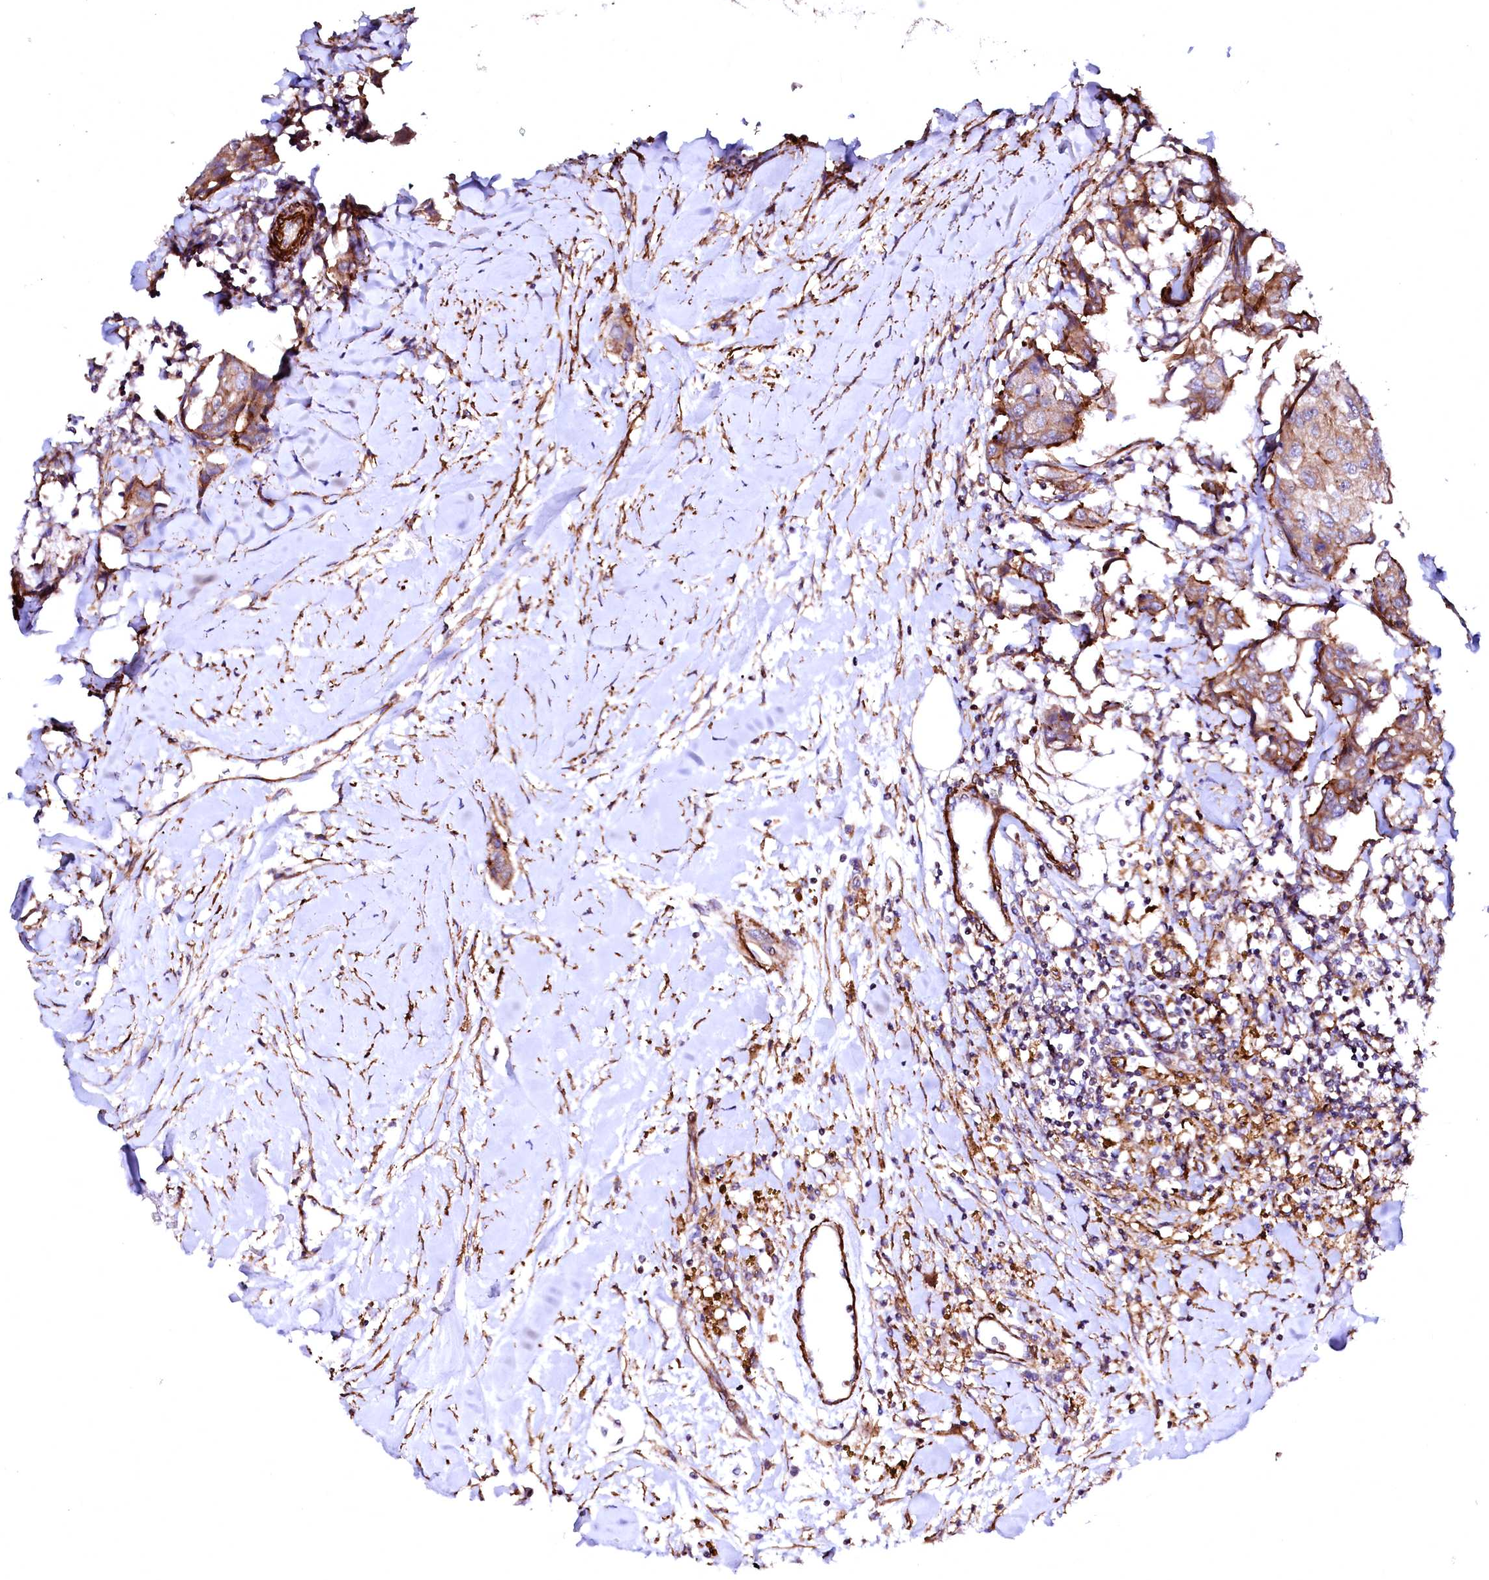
{"staining": {"intensity": "moderate", "quantity": "25%-75%", "location": "cytoplasmic/membranous"}, "tissue": "breast cancer", "cell_type": "Tumor cells", "image_type": "cancer", "snomed": [{"axis": "morphology", "description": "Duct carcinoma"}, {"axis": "topography", "description": "Breast"}], "caption": "This image displays immunohistochemistry staining of breast cancer, with medium moderate cytoplasmic/membranous expression in approximately 25%-75% of tumor cells.", "gene": "GPR176", "patient": {"sex": "female", "age": 80}}